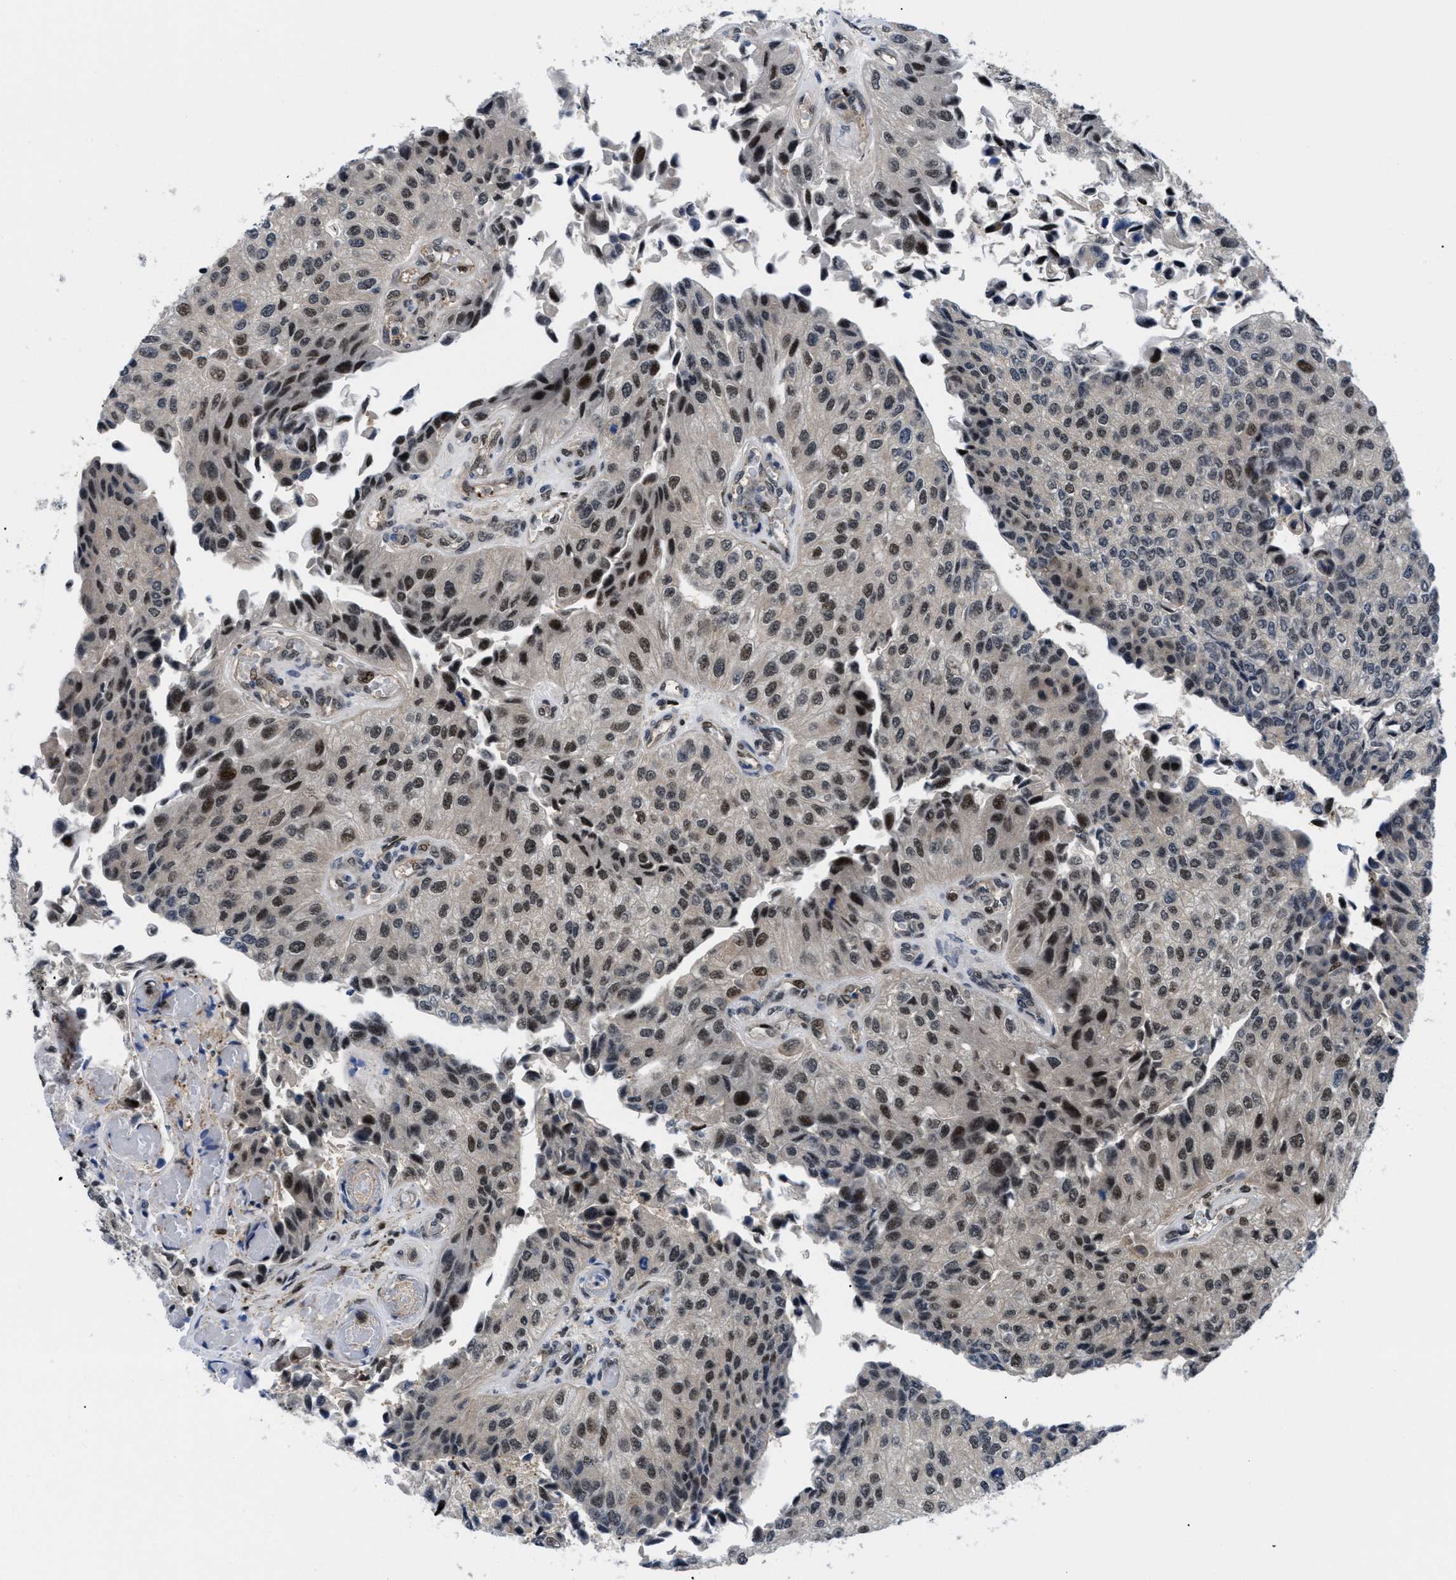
{"staining": {"intensity": "moderate", "quantity": ">75%", "location": "nuclear"}, "tissue": "urothelial cancer", "cell_type": "Tumor cells", "image_type": "cancer", "snomed": [{"axis": "morphology", "description": "Urothelial carcinoma, High grade"}, {"axis": "topography", "description": "Kidney"}, {"axis": "topography", "description": "Urinary bladder"}], "caption": "This is an image of immunohistochemistry staining of high-grade urothelial carcinoma, which shows moderate positivity in the nuclear of tumor cells.", "gene": "SLC29A2", "patient": {"sex": "male", "age": 77}}